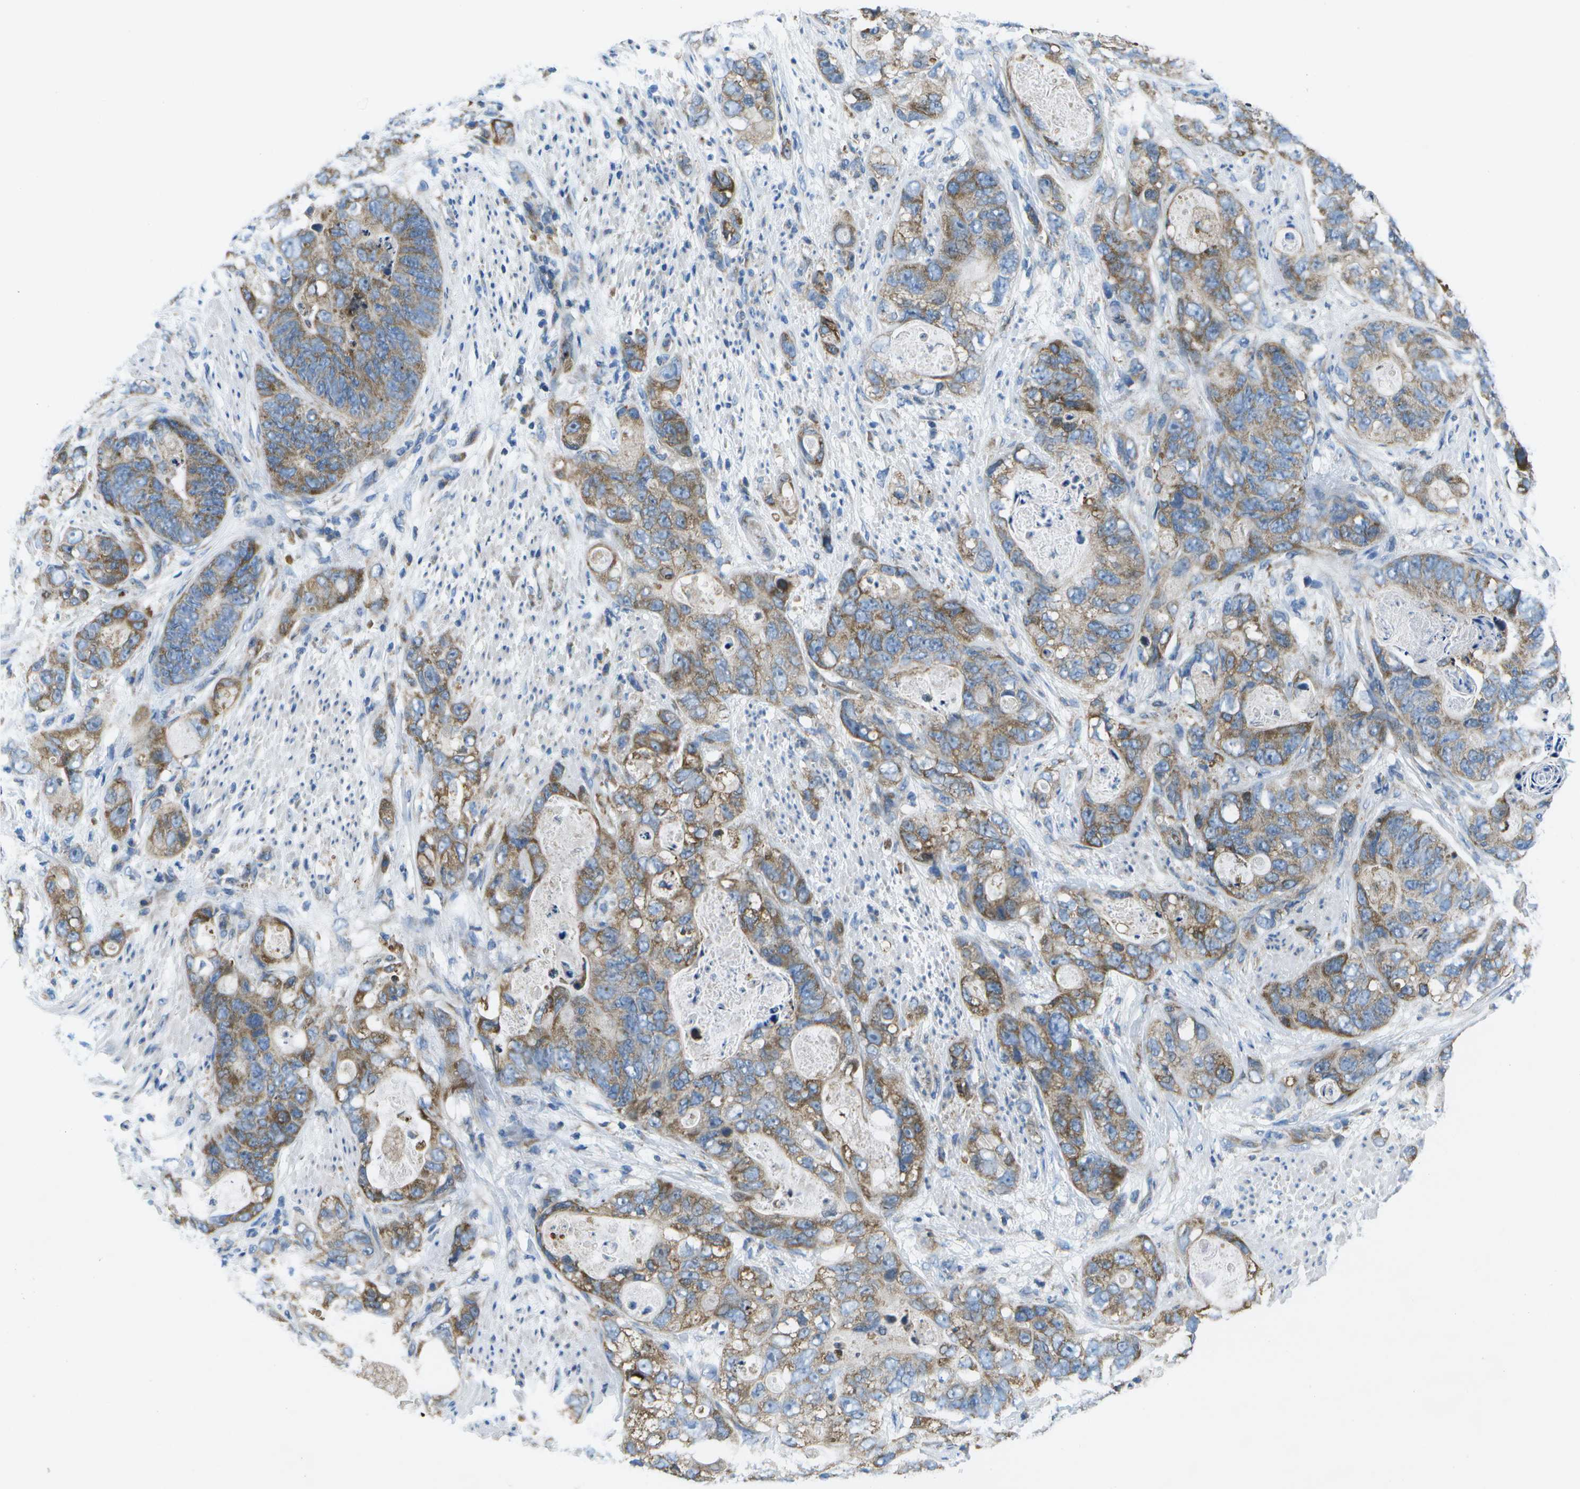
{"staining": {"intensity": "moderate", "quantity": ">75%", "location": "cytoplasmic/membranous"}, "tissue": "stomach cancer", "cell_type": "Tumor cells", "image_type": "cancer", "snomed": [{"axis": "morphology", "description": "Adenocarcinoma, NOS"}, {"axis": "topography", "description": "Stomach"}], "caption": "Brown immunohistochemical staining in human stomach cancer shows moderate cytoplasmic/membranous staining in approximately >75% of tumor cells.", "gene": "GDF5", "patient": {"sex": "female", "age": 89}}